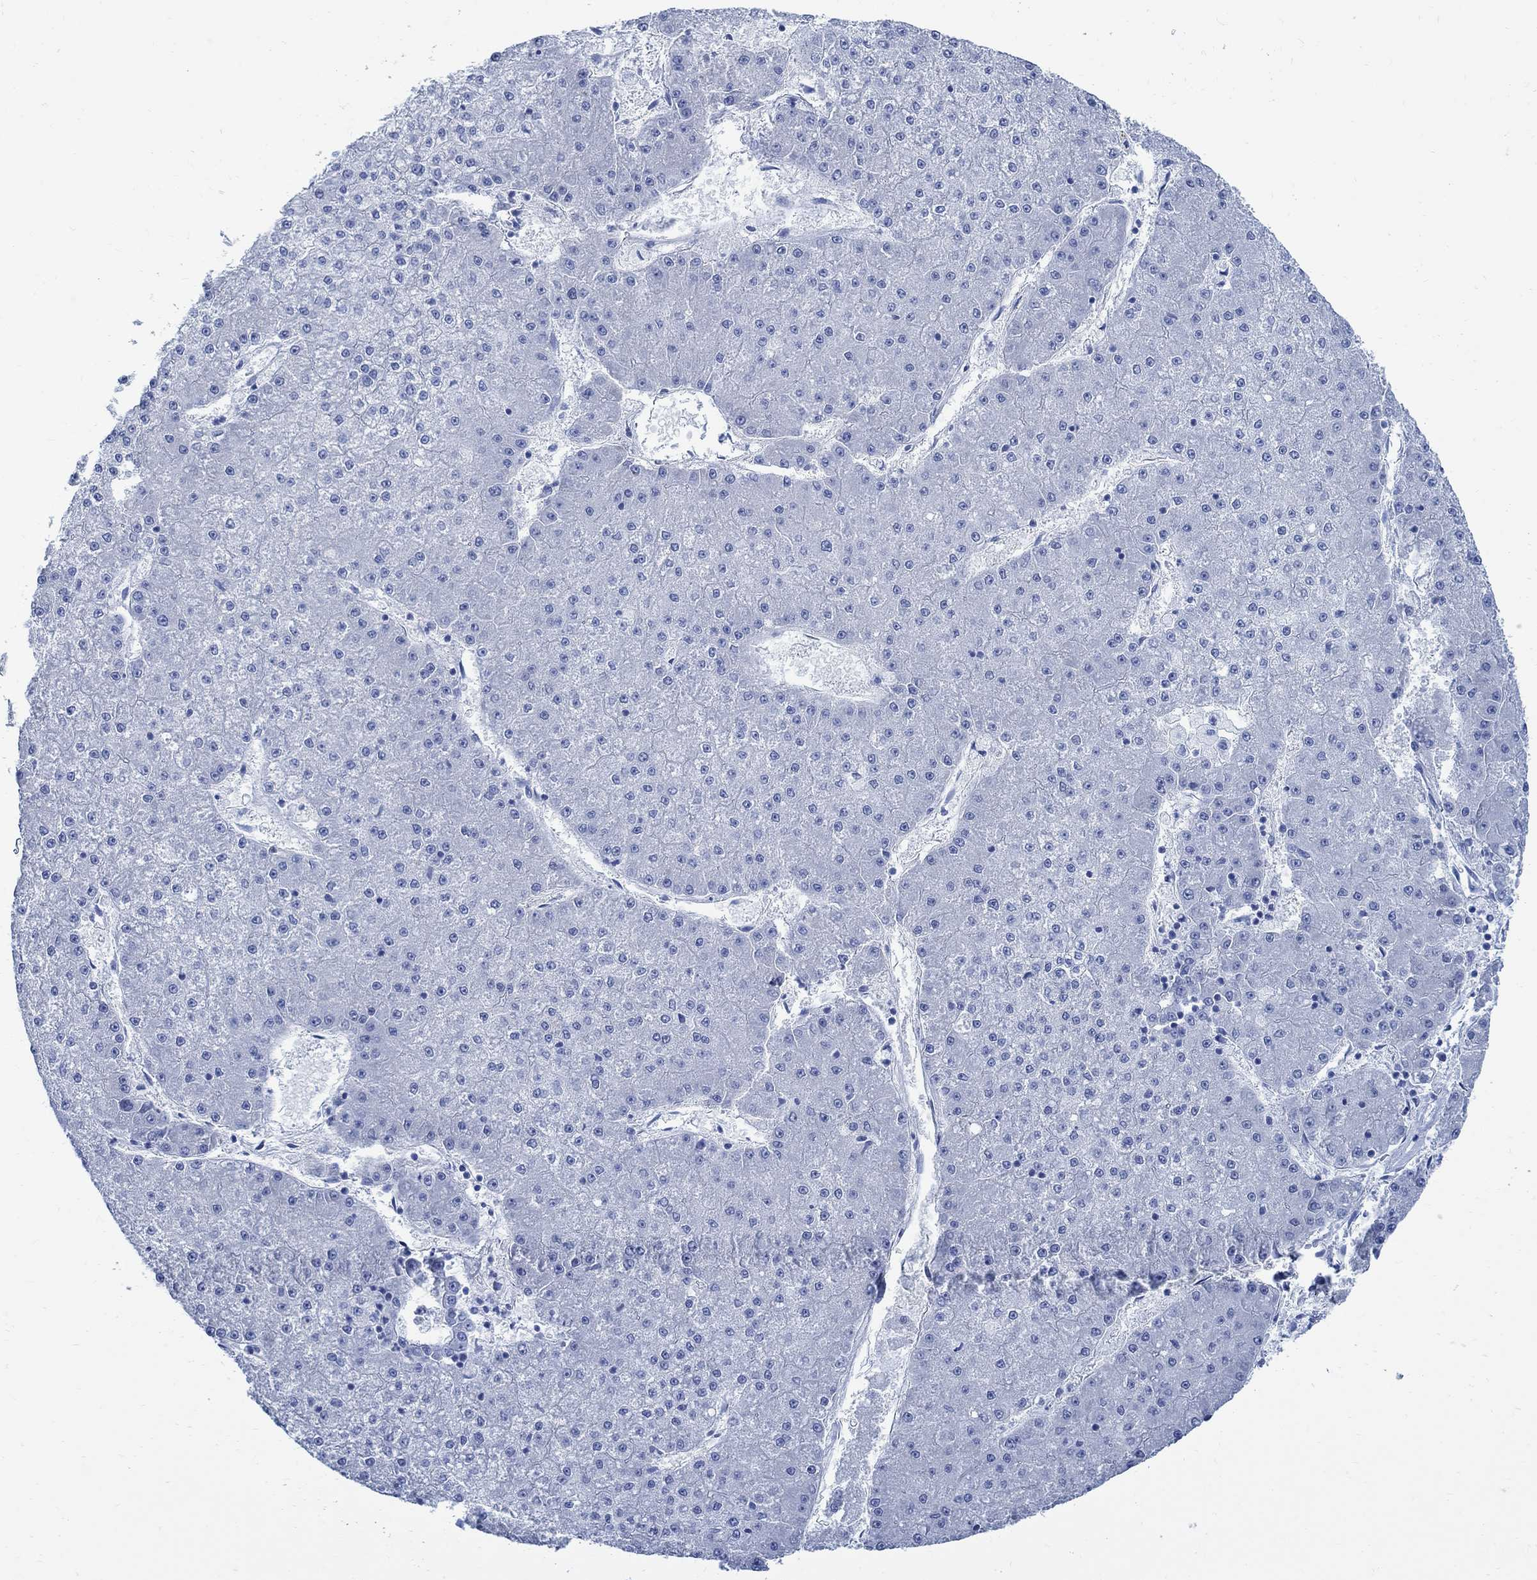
{"staining": {"intensity": "negative", "quantity": "none", "location": "none"}, "tissue": "liver cancer", "cell_type": "Tumor cells", "image_type": "cancer", "snomed": [{"axis": "morphology", "description": "Carcinoma, Hepatocellular, NOS"}, {"axis": "topography", "description": "Liver"}], "caption": "There is no significant staining in tumor cells of liver cancer.", "gene": "CAMK2N1", "patient": {"sex": "male", "age": 73}}